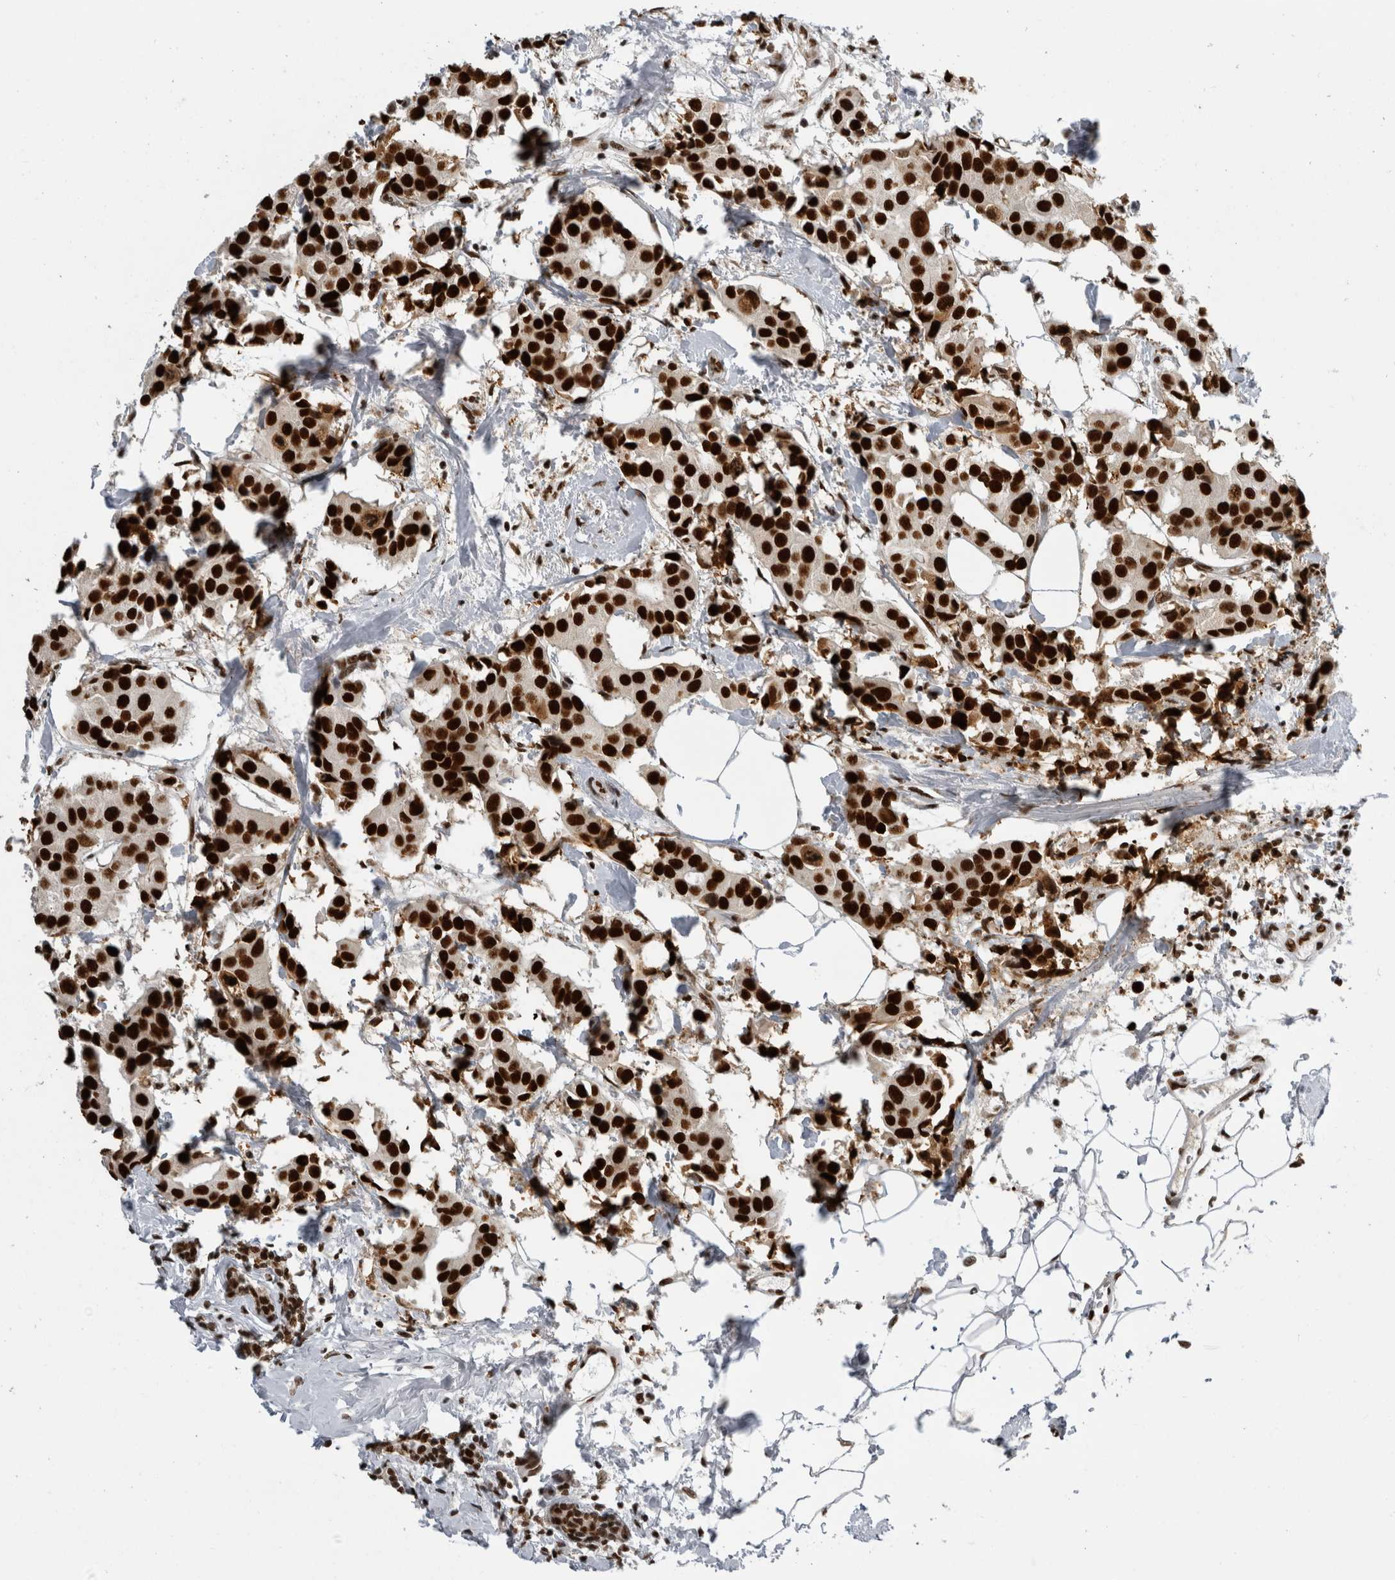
{"staining": {"intensity": "strong", "quantity": ">75%", "location": "nuclear"}, "tissue": "breast cancer", "cell_type": "Tumor cells", "image_type": "cancer", "snomed": [{"axis": "morphology", "description": "Normal tissue, NOS"}, {"axis": "morphology", "description": "Duct carcinoma"}, {"axis": "topography", "description": "Breast"}], "caption": "Human intraductal carcinoma (breast) stained for a protein (brown) shows strong nuclear positive expression in approximately >75% of tumor cells.", "gene": "ZSCAN2", "patient": {"sex": "female", "age": 39}}